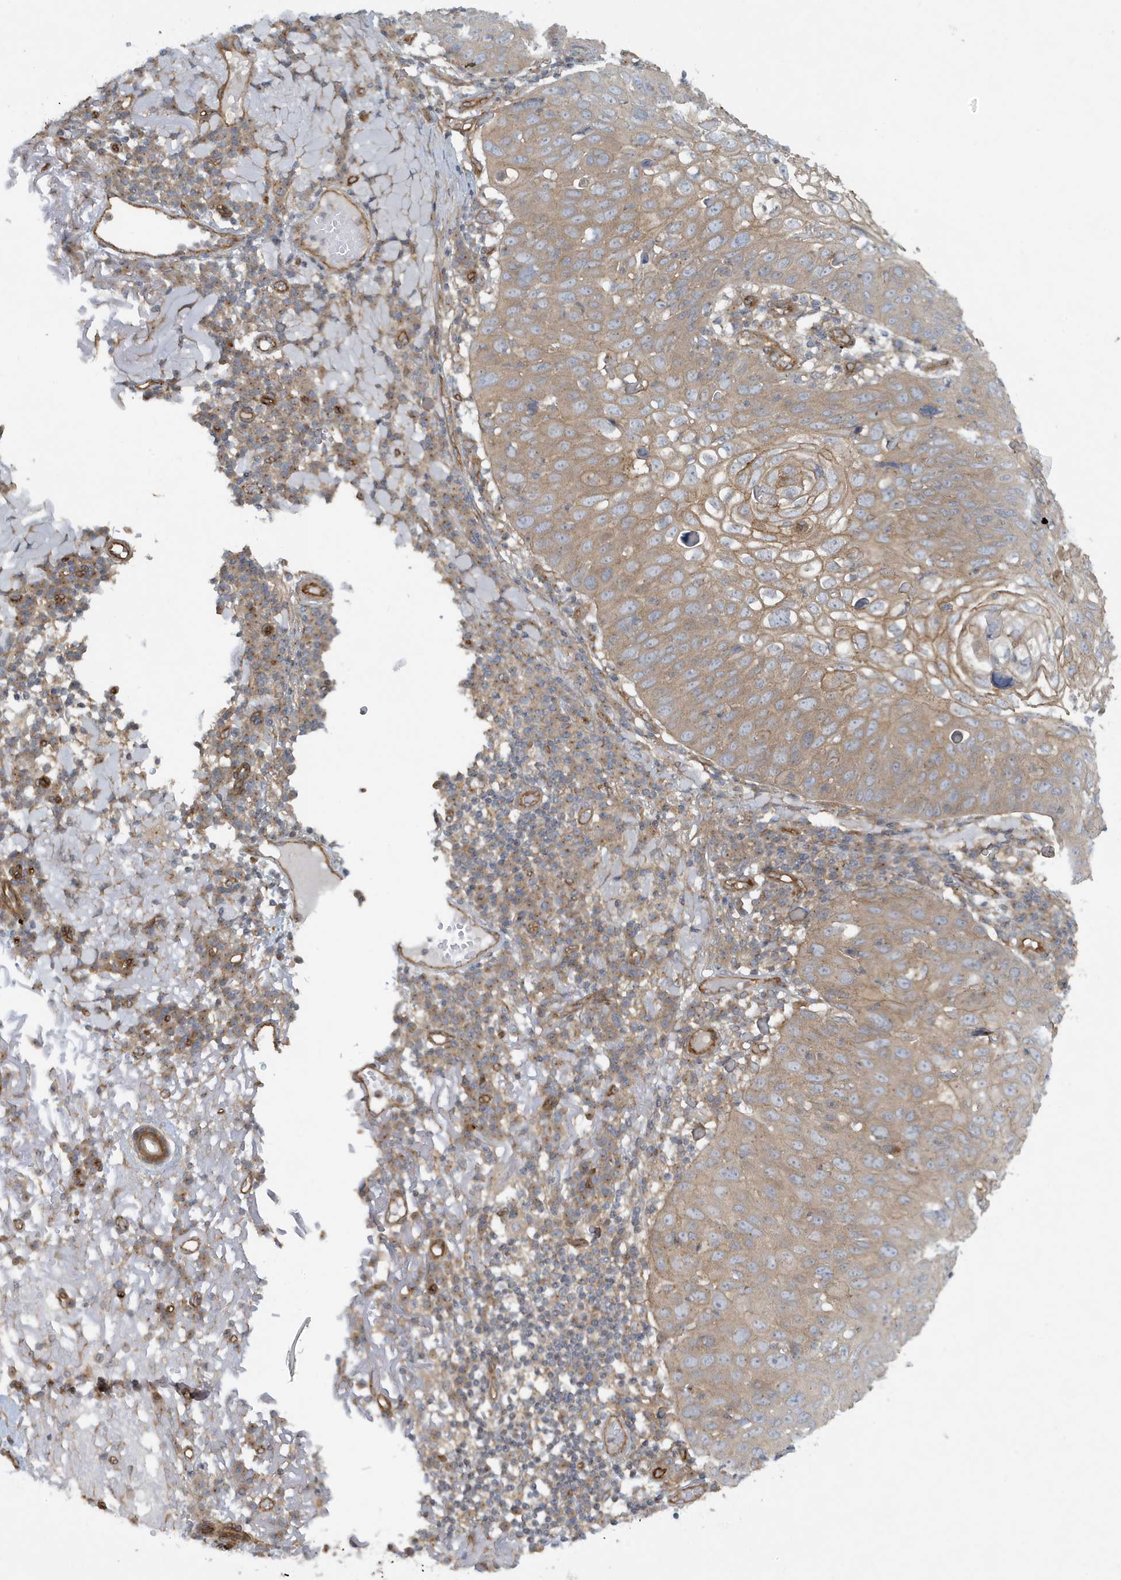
{"staining": {"intensity": "moderate", "quantity": ">75%", "location": "cytoplasmic/membranous"}, "tissue": "skin cancer", "cell_type": "Tumor cells", "image_type": "cancer", "snomed": [{"axis": "morphology", "description": "Squamous cell carcinoma, NOS"}, {"axis": "topography", "description": "Skin"}], "caption": "Tumor cells display moderate cytoplasmic/membranous staining in approximately >75% of cells in skin cancer. (Stains: DAB (3,3'-diaminobenzidine) in brown, nuclei in blue, Microscopy: brightfield microscopy at high magnification).", "gene": "ATP23", "patient": {"sex": "female", "age": 90}}